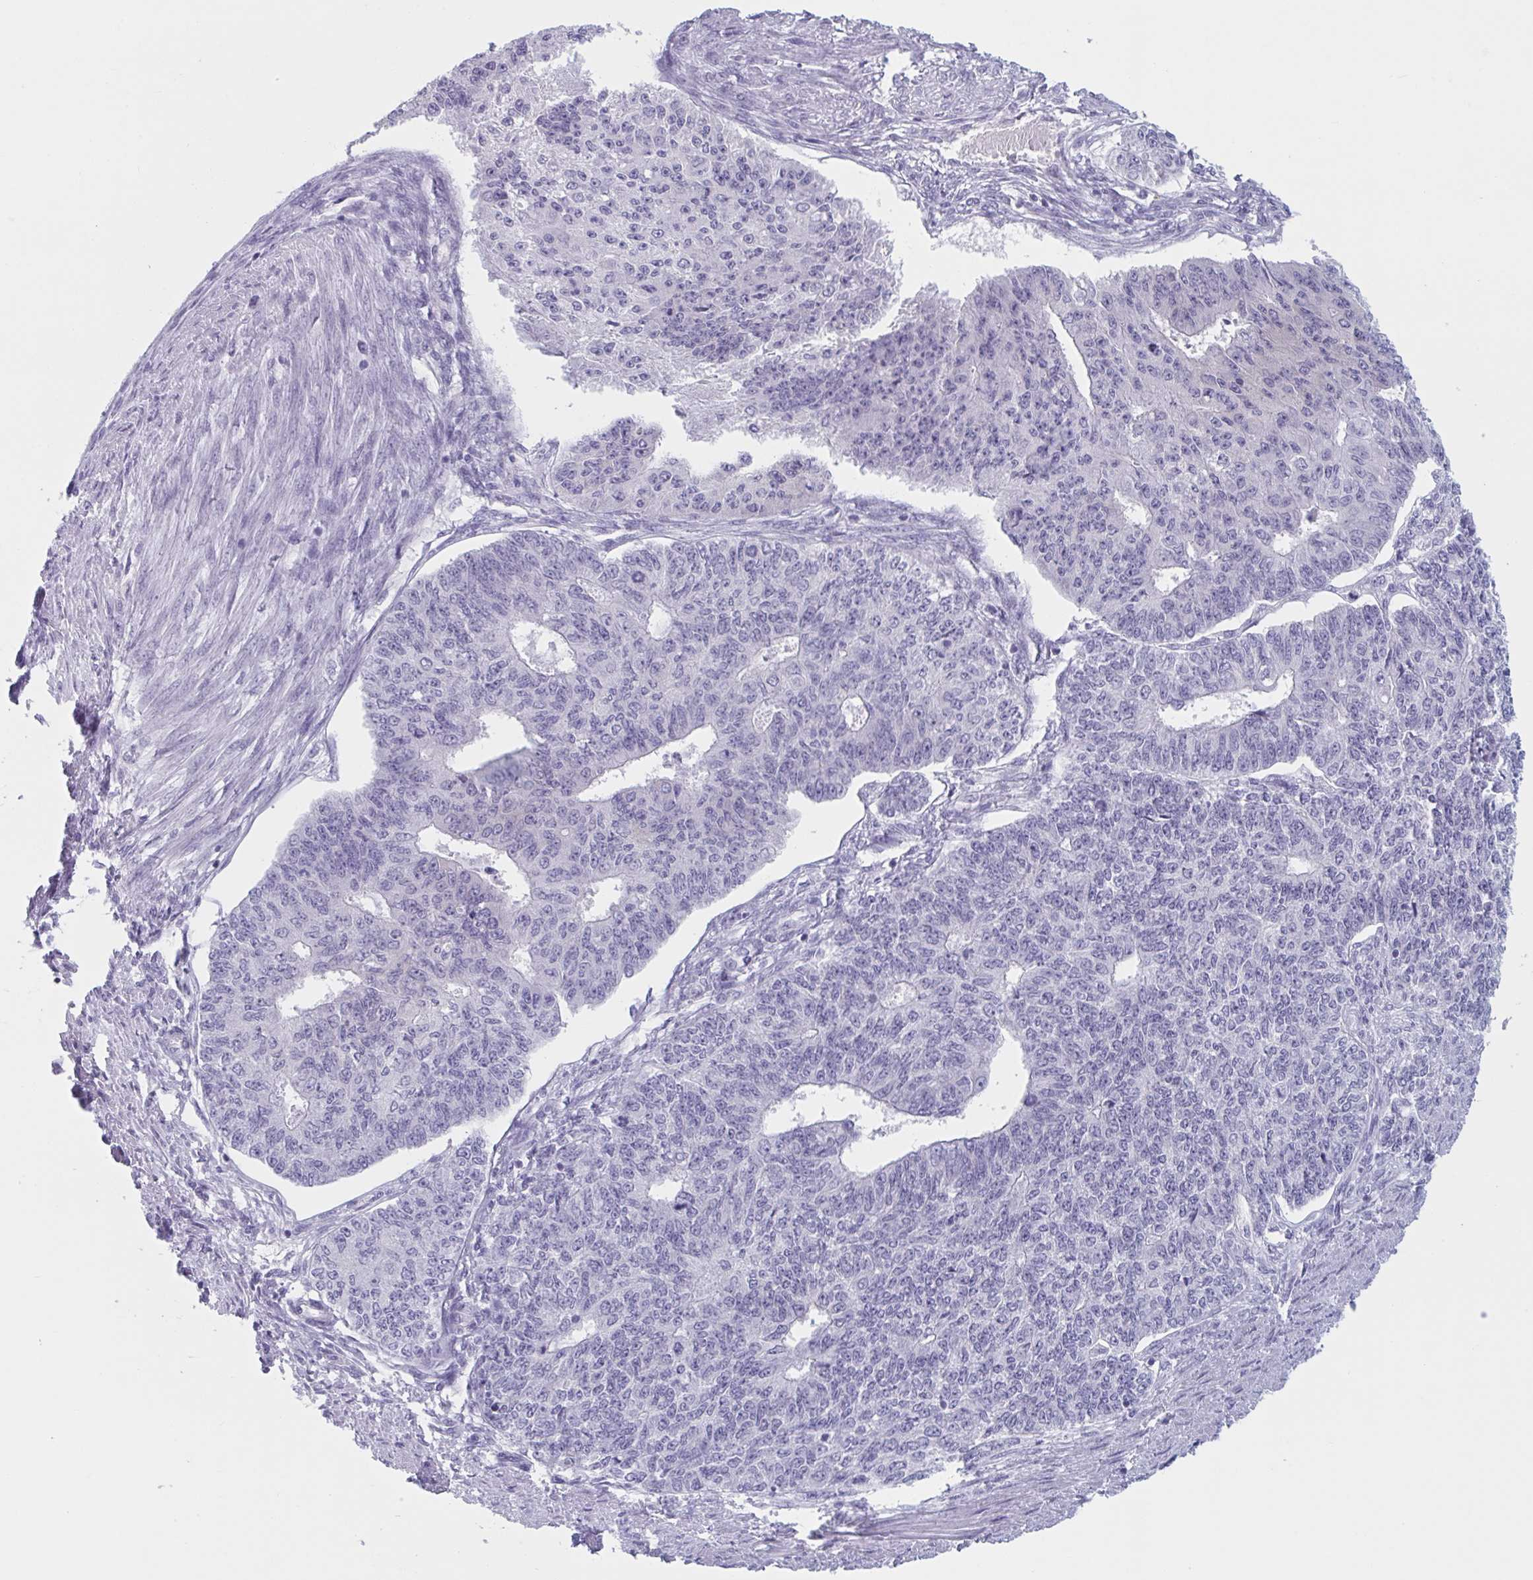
{"staining": {"intensity": "negative", "quantity": "none", "location": "none"}, "tissue": "endometrial cancer", "cell_type": "Tumor cells", "image_type": "cancer", "snomed": [{"axis": "morphology", "description": "Adenocarcinoma, NOS"}, {"axis": "topography", "description": "Endometrium"}], "caption": "Immunohistochemistry of endometrial adenocarcinoma demonstrates no positivity in tumor cells. (Stains: DAB IHC with hematoxylin counter stain, Microscopy: brightfield microscopy at high magnification).", "gene": "HSD11B2", "patient": {"sex": "female", "age": 32}}